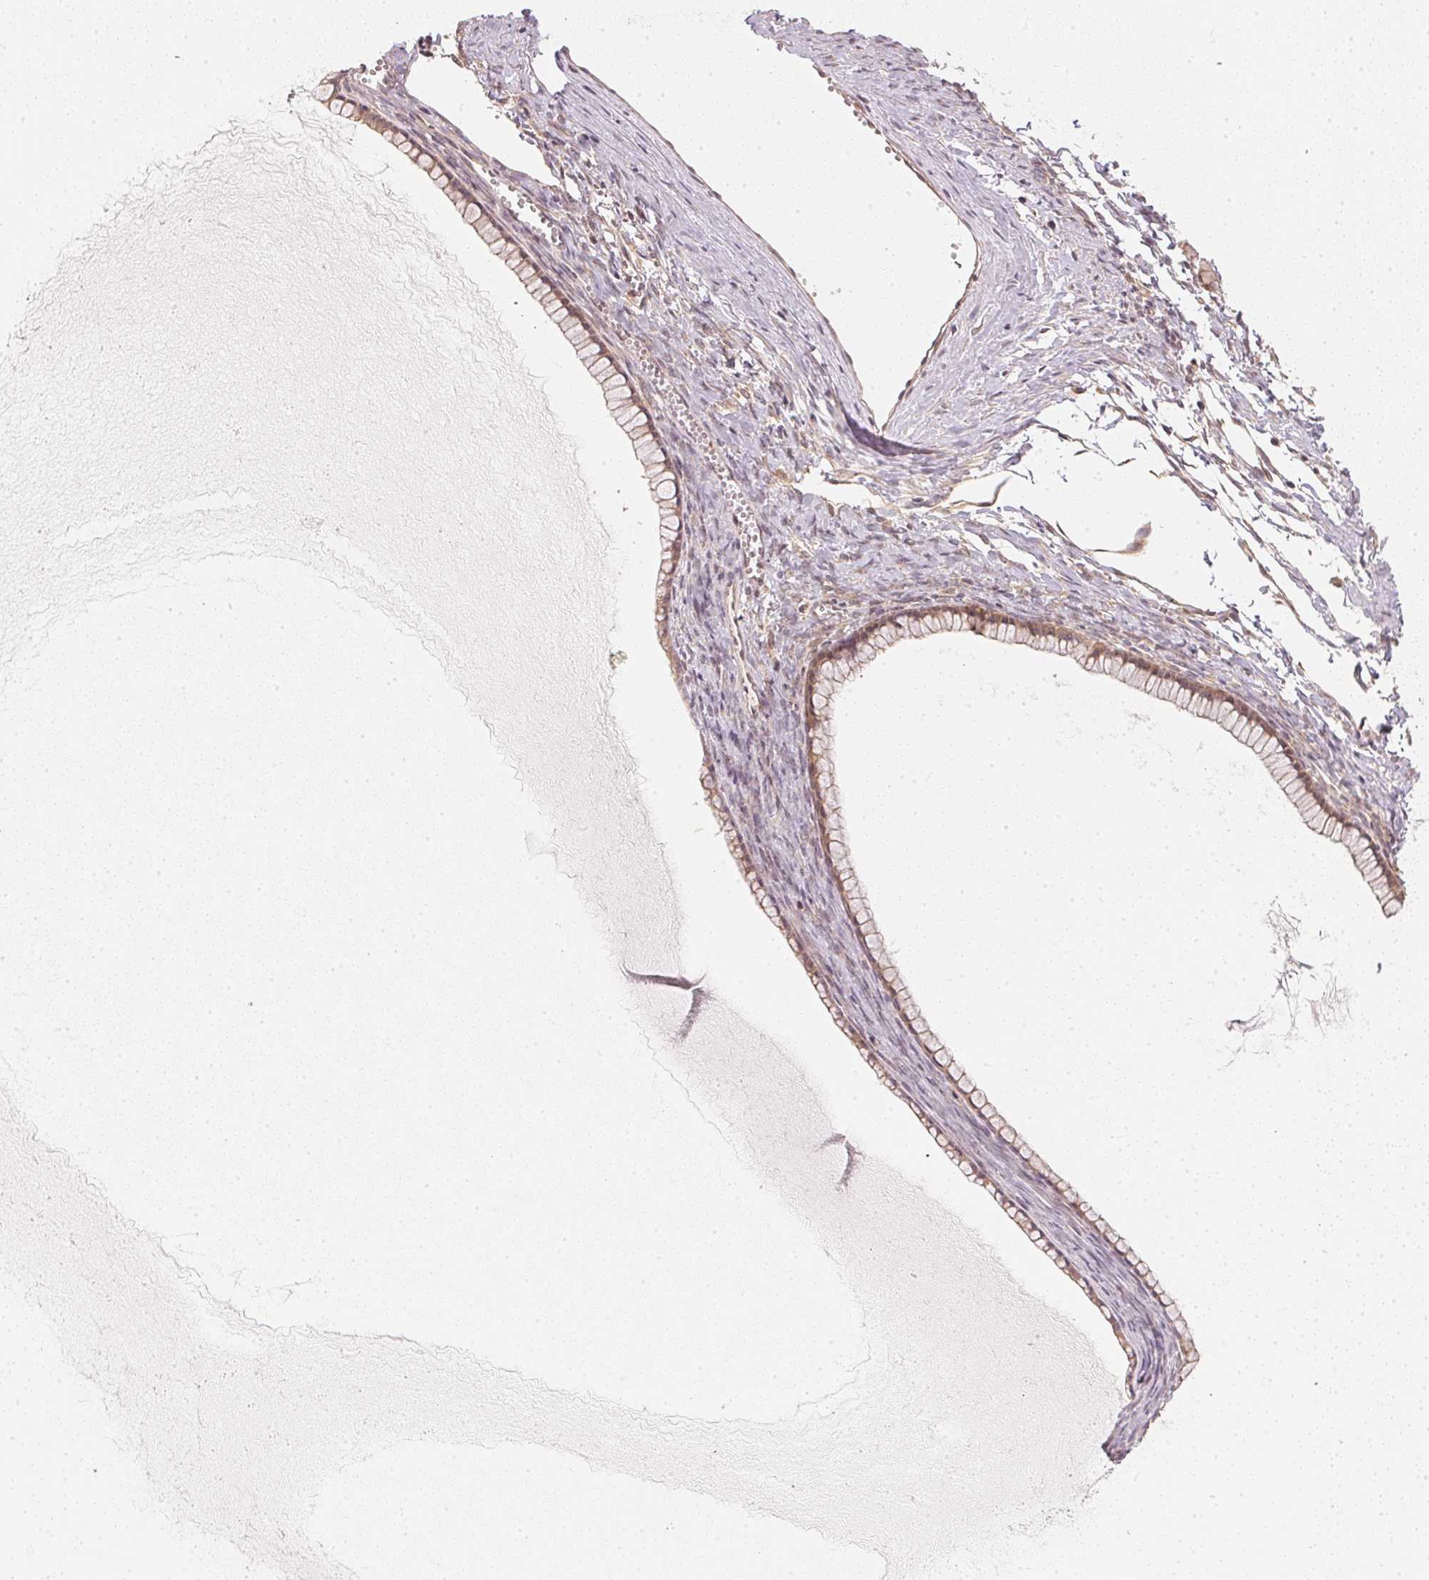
{"staining": {"intensity": "moderate", "quantity": ">75%", "location": "cytoplasmic/membranous"}, "tissue": "ovarian cancer", "cell_type": "Tumor cells", "image_type": "cancer", "snomed": [{"axis": "morphology", "description": "Cystadenocarcinoma, mucinous, NOS"}, {"axis": "topography", "description": "Ovary"}], "caption": "Human ovarian mucinous cystadenocarcinoma stained with a protein marker demonstrates moderate staining in tumor cells.", "gene": "WDR54", "patient": {"sex": "female", "age": 41}}